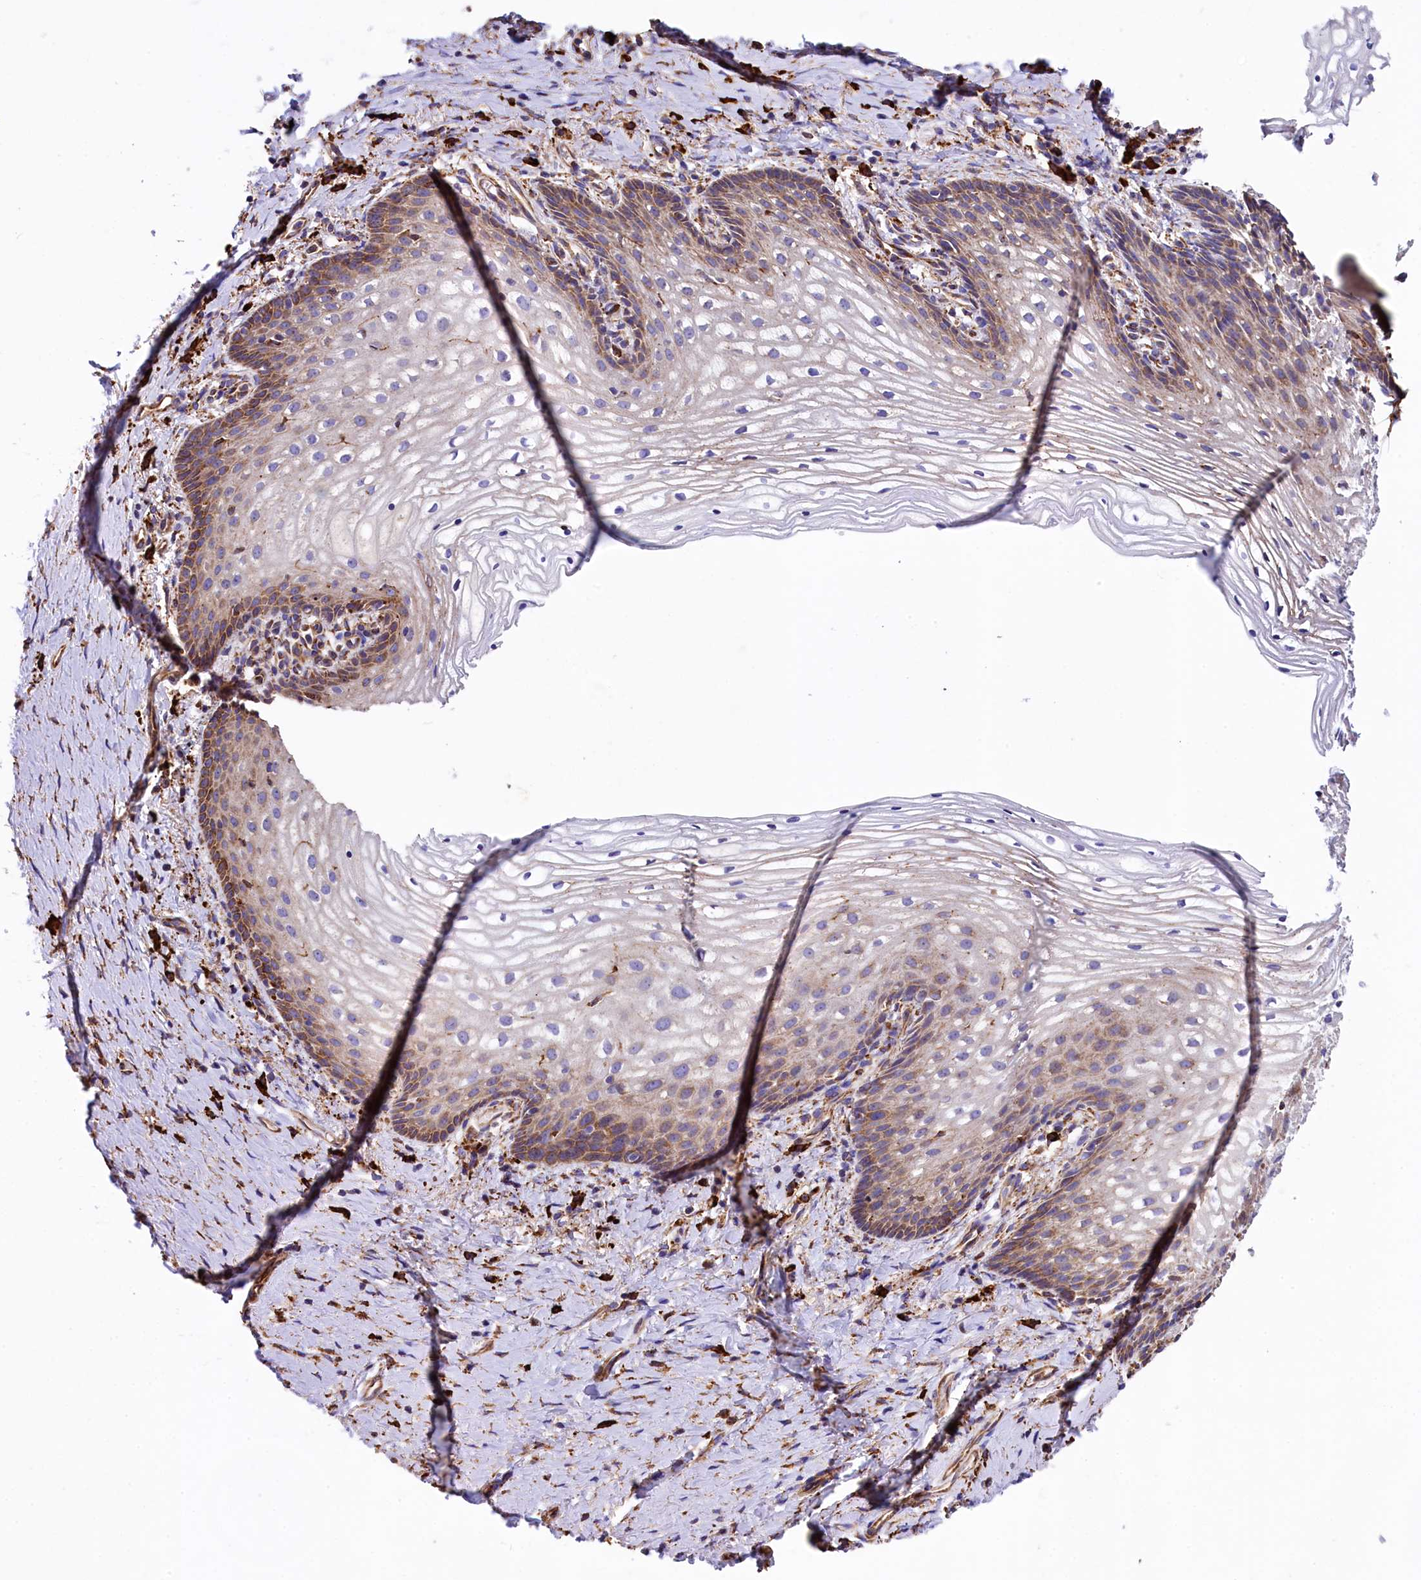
{"staining": {"intensity": "moderate", "quantity": "25%-75%", "location": "cytoplasmic/membranous"}, "tissue": "vagina", "cell_type": "Squamous epithelial cells", "image_type": "normal", "snomed": [{"axis": "morphology", "description": "Normal tissue, NOS"}, {"axis": "topography", "description": "Vagina"}], "caption": "Immunohistochemistry of unremarkable human vagina exhibits medium levels of moderate cytoplasmic/membranous expression in about 25%-75% of squamous epithelial cells.", "gene": "CAPS2", "patient": {"sex": "female", "age": 60}}